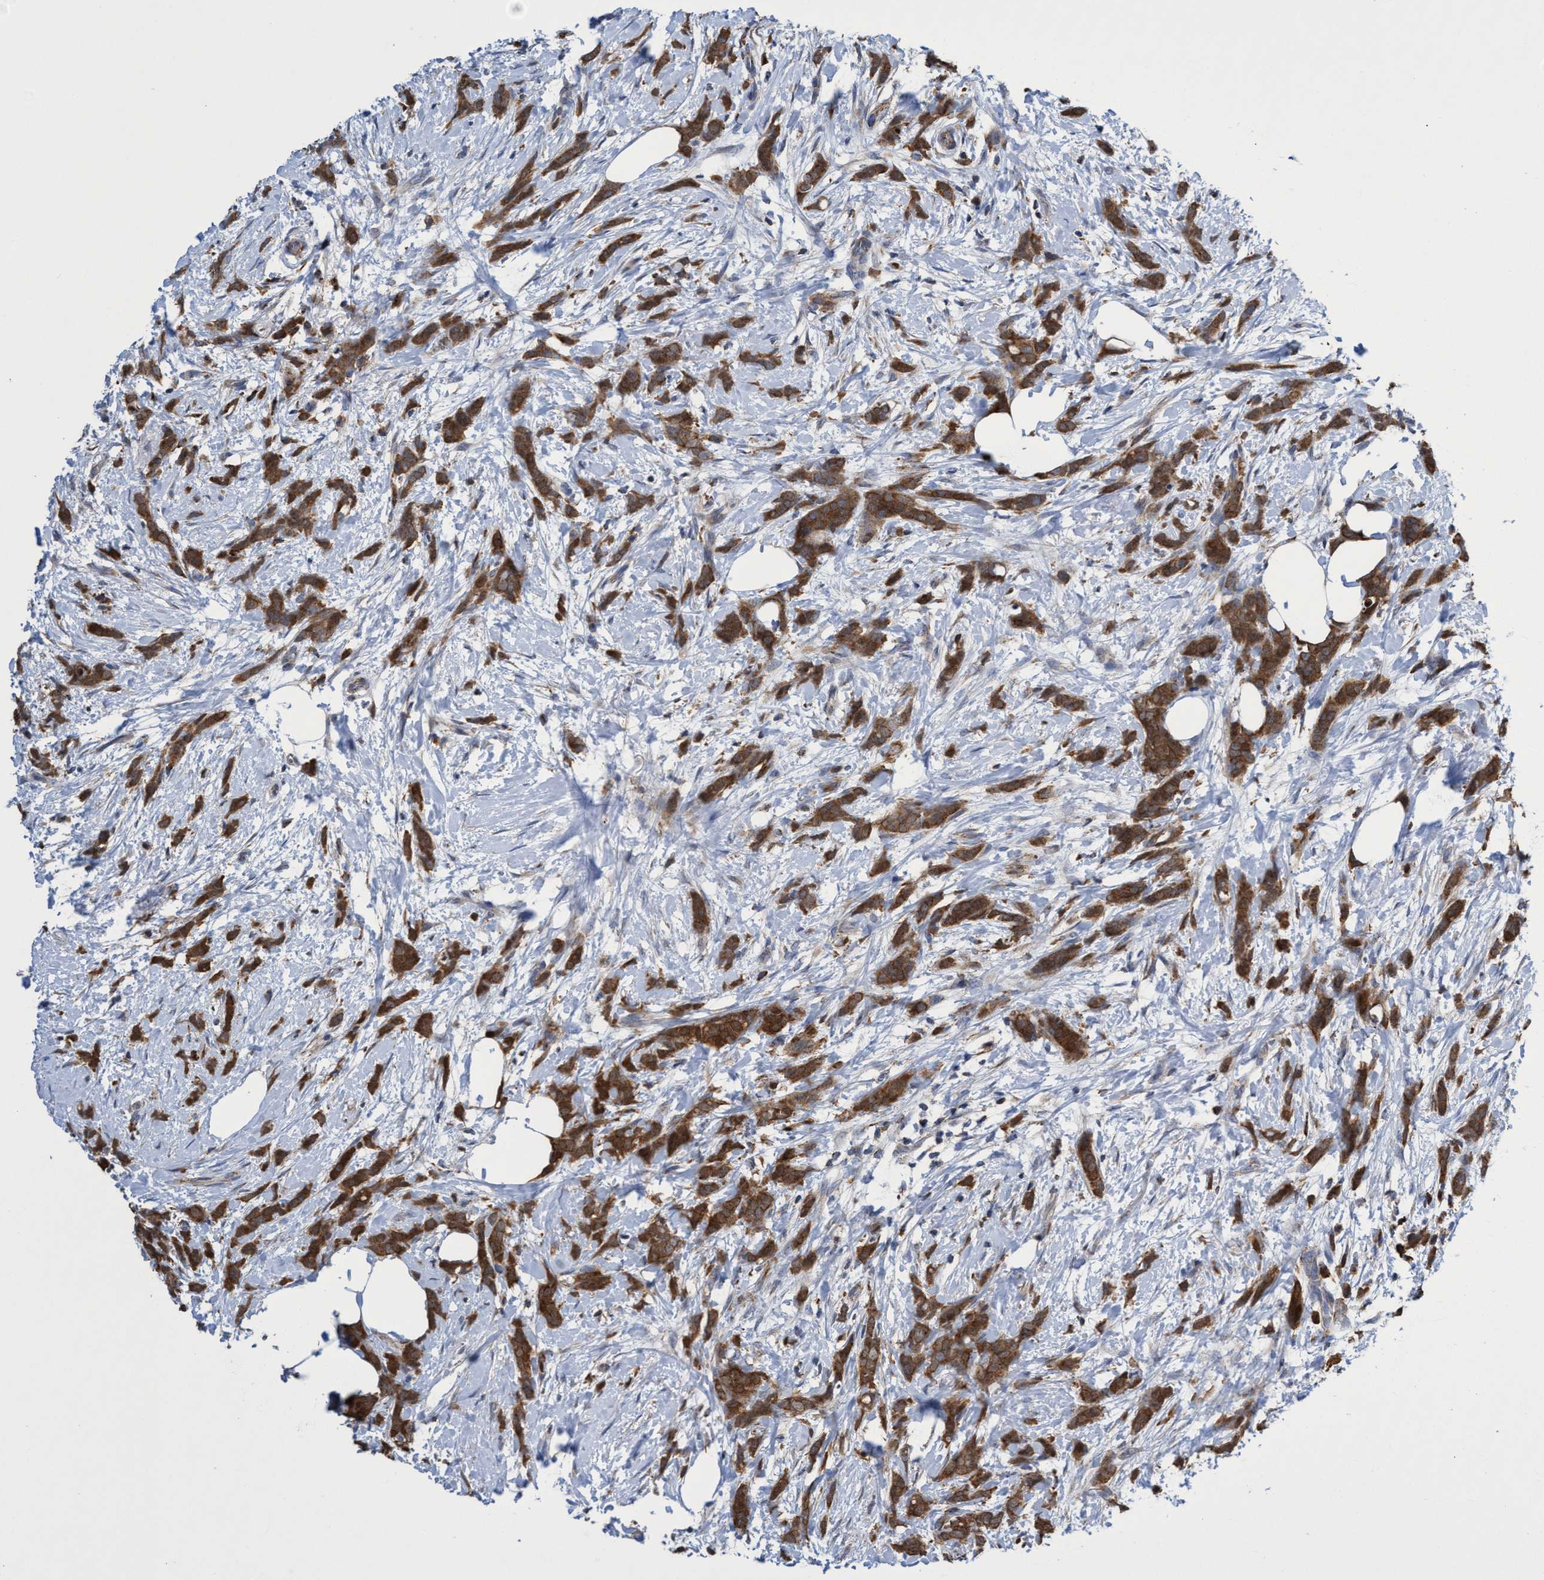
{"staining": {"intensity": "moderate", "quantity": ">75%", "location": "cytoplasmic/membranous"}, "tissue": "breast cancer", "cell_type": "Tumor cells", "image_type": "cancer", "snomed": [{"axis": "morphology", "description": "Lobular carcinoma, in situ"}, {"axis": "morphology", "description": "Lobular carcinoma"}, {"axis": "topography", "description": "Breast"}], "caption": "Protein expression analysis of breast cancer shows moderate cytoplasmic/membranous expression in about >75% of tumor cells. (DAB (3,3'-diaminobenzidine) IHC with brightfield microscopy, high magnification).", "gene": "CRYZ", "patient": {"sex": "female", "age": 41}}